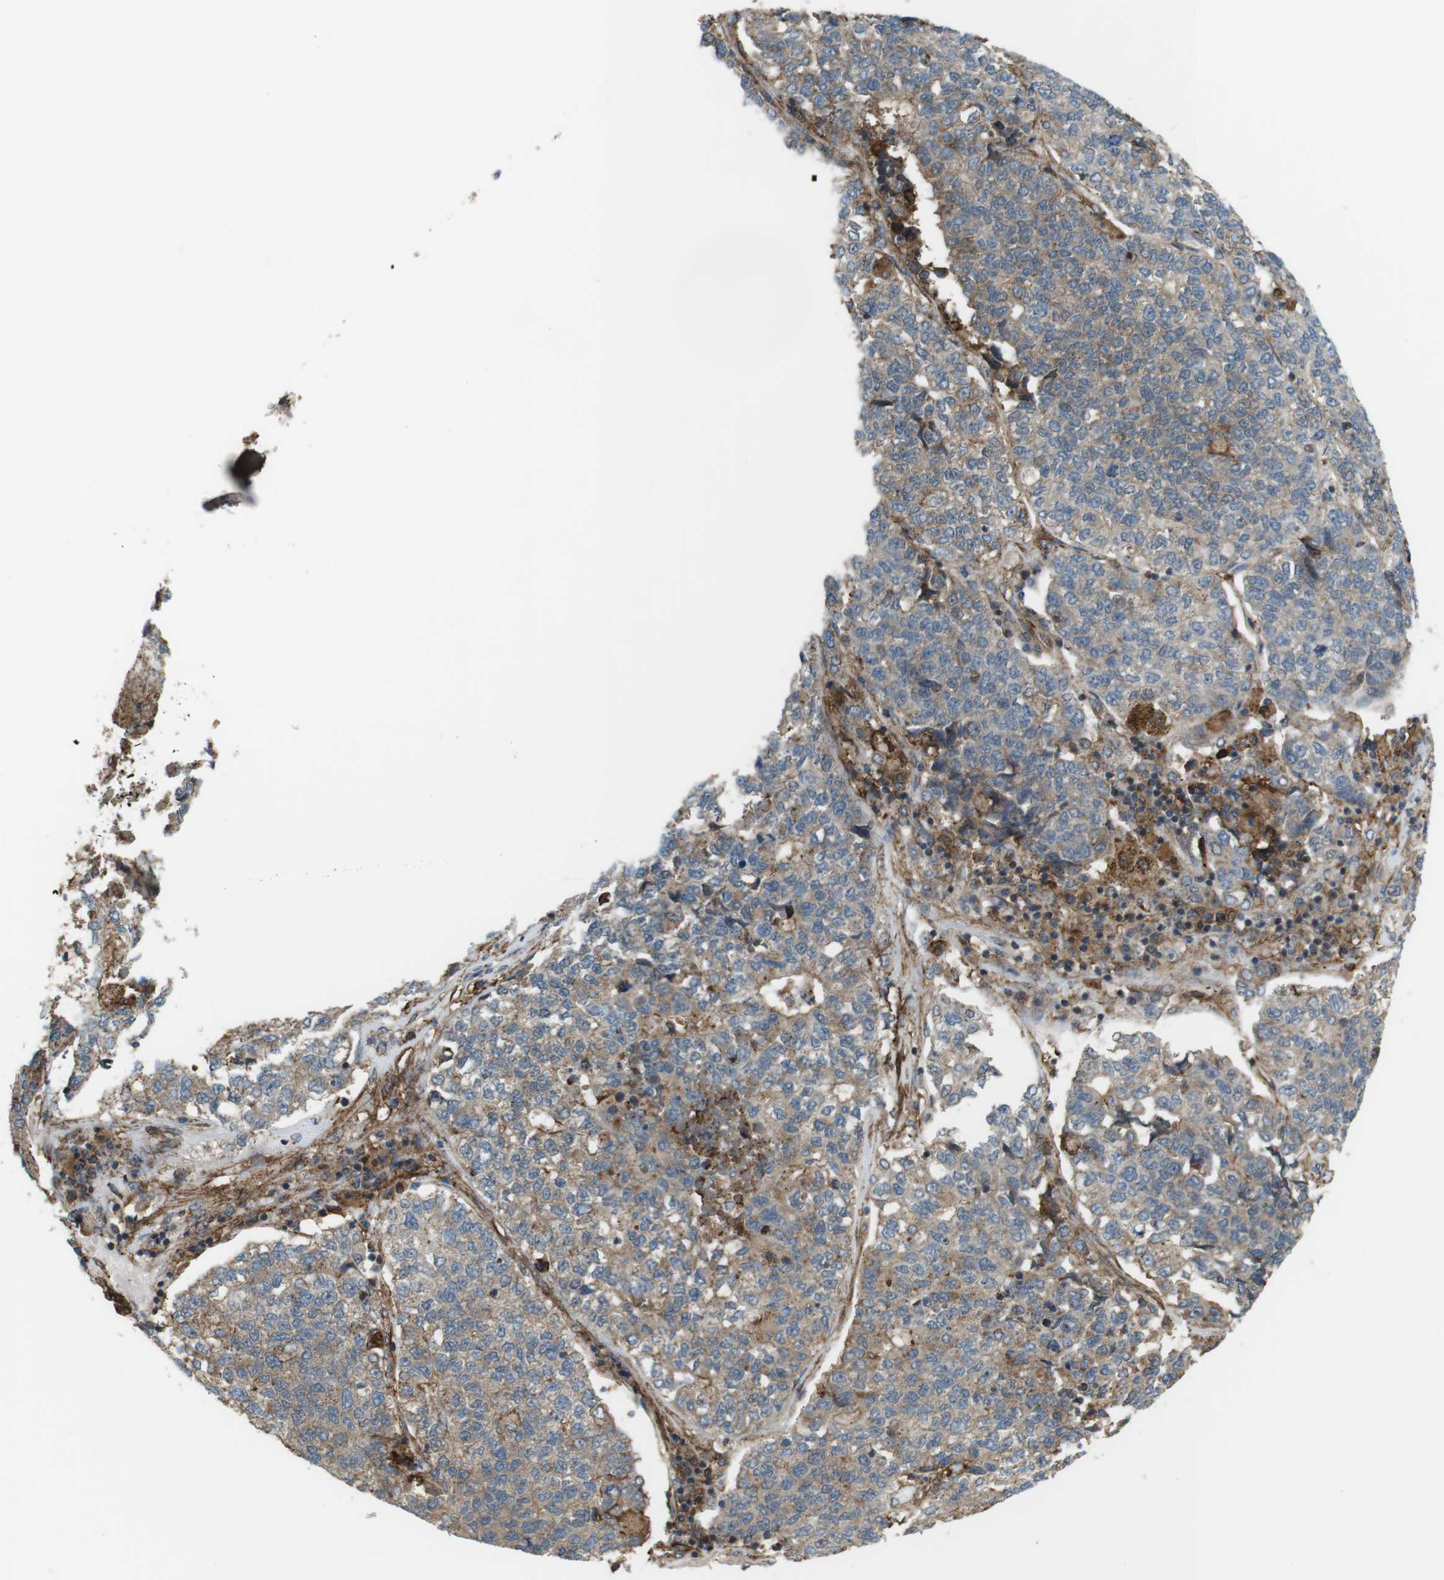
{"staining": {"intensity": "moderate", "quantity": "25%-75%", "location": "cytoplasmic/membranous"}, "tissue": "lung cancer", "cell_type": "Tumor cells", "image_type": "cancer", "snomed": [{"axis": "morphology", "description": "Adenocarcinoma, NOS"}, {"axis": "topography", "description": "Lung"}], "caption": "Moderate cytoplasmic/membranous staining for a protein is present in approximately 25%-75% of tumor cells of lung cancer using IHC.", "gene": "DDAH2", "patient": {"sex": "male", "age": 49}}